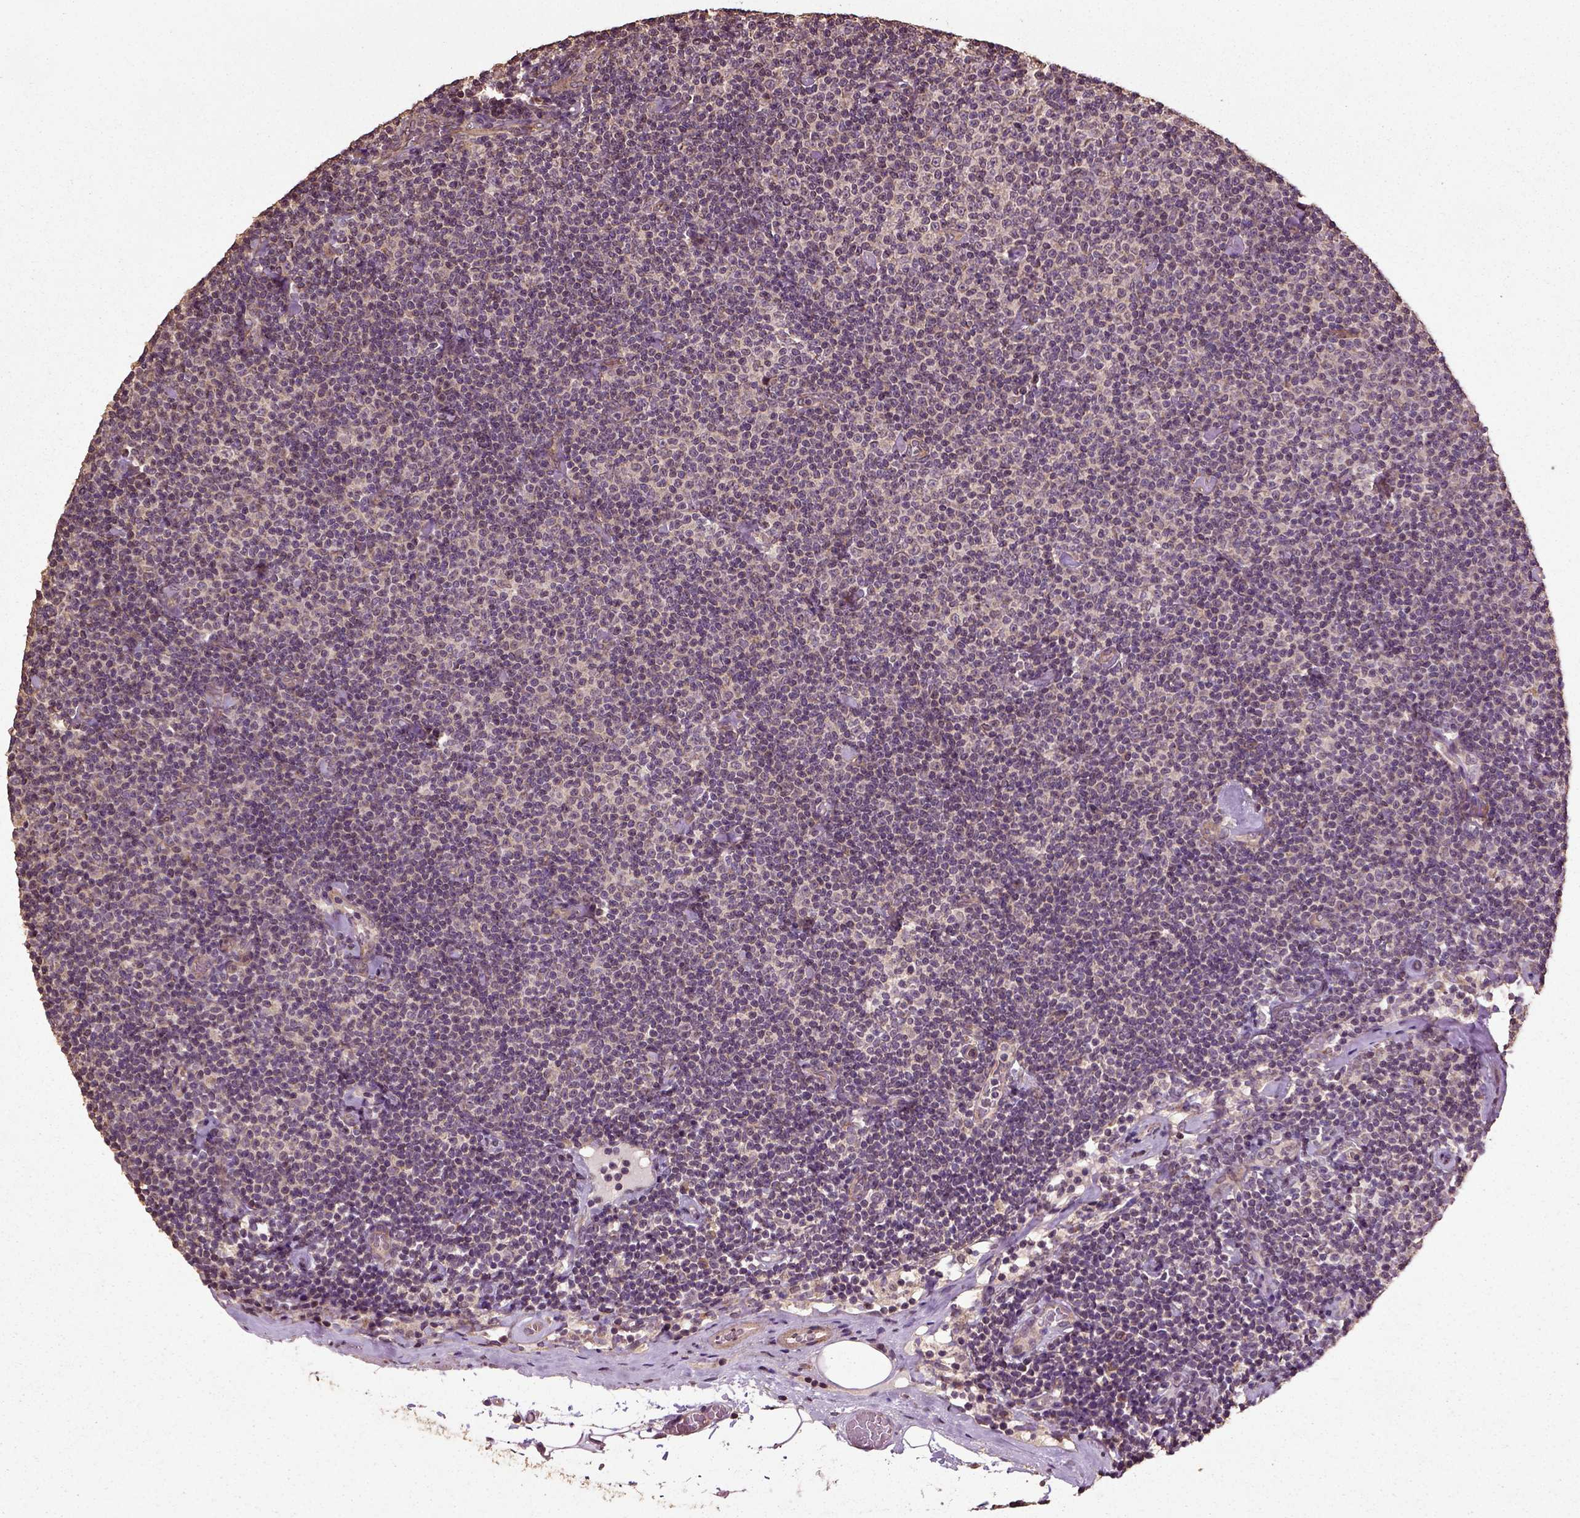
{"staining": {"intensity": "negative", "quantity": "none", "location": "none"}, "tissue": "lymphoma", "cell_type": "Tumor cells", "image_type": "cancer", "snomed": [{"axis": "morphology", "description": "Malignant lymphoma, non-Hodgkin's type, Low grade"}, {"axis": "topography", "description": "Lymph node"}], "caption": "The immunohistochemistry micrograph has no significant expression in tumor cells of lymphoma tissue.", "gene": "ERV3-1", "patient": {"sex": "male", "age": 81}}